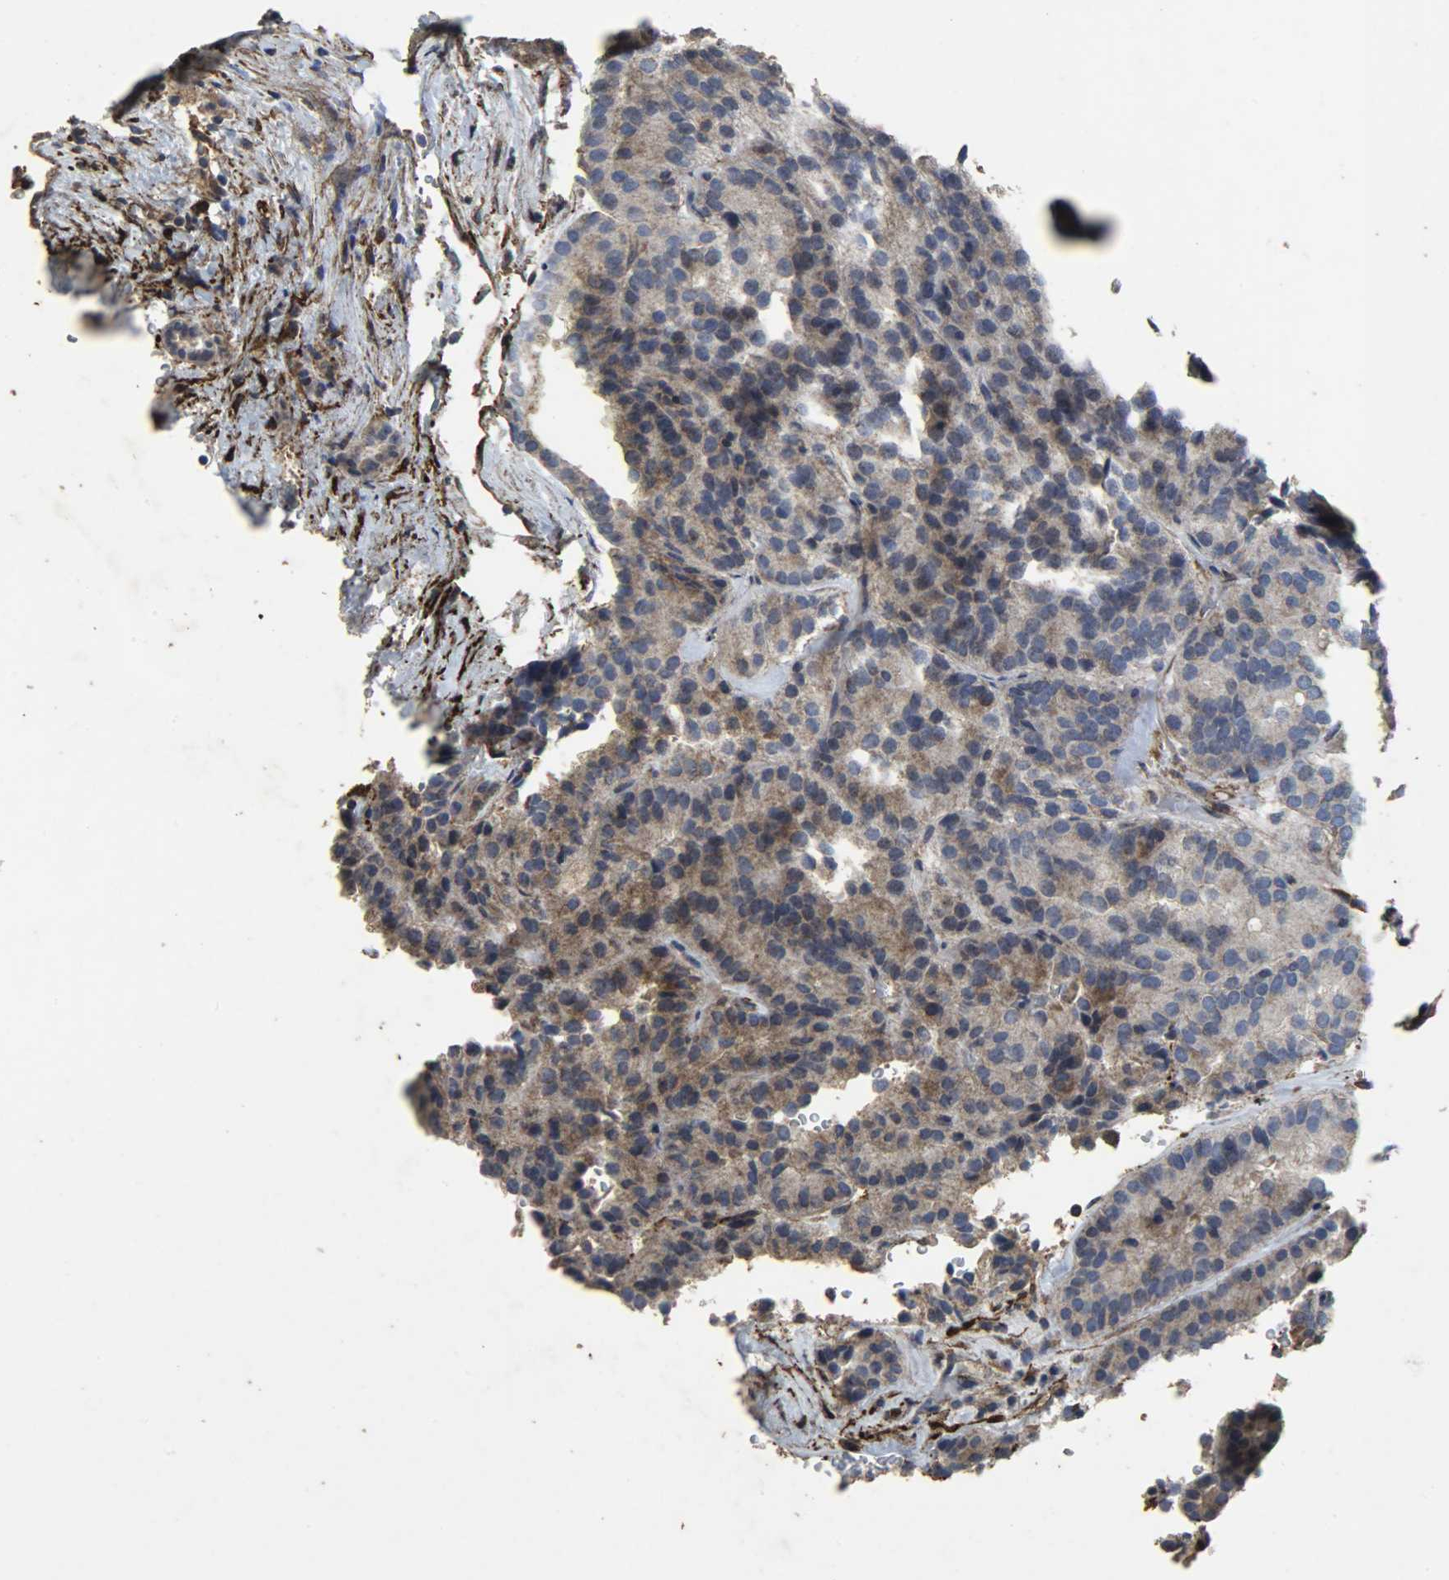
{"staining": {"intensity": "moderate", "quantity": "25%-75%", "location": "cytoplasmic/membranous"}, "tissue": "renal cancer", "cell_type": "Tumor cells", "image_type": "cancer", "snomed": [{"axis": "morphology", "description": "Adenocarcinoma, NOS"}, {"axis": "topography", "description": "Kidney"}], "caption": "Adenocarcinoma (renal) stained with a protein marker shows moderate staining in tumor cells.", "gene": "TPM4", "patient": {"sex": "male", "age": 46}}